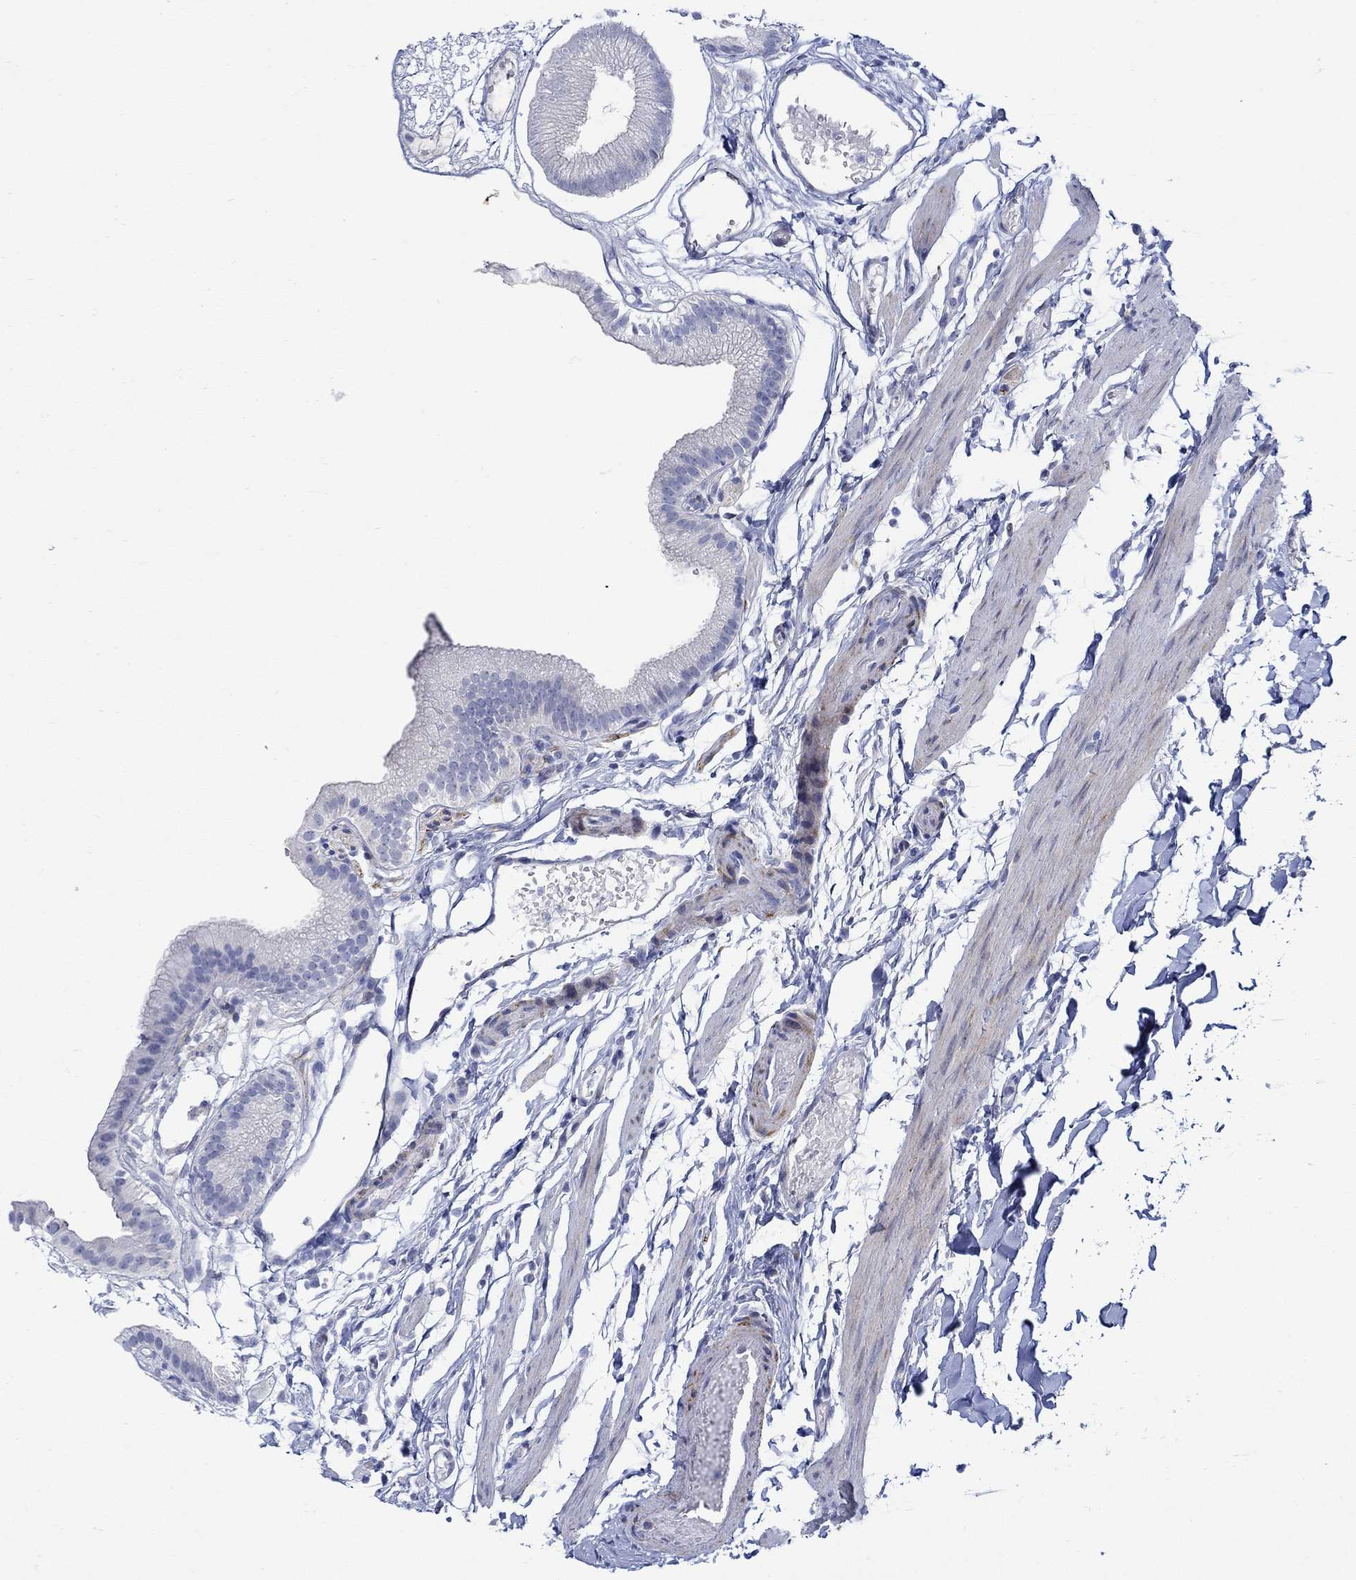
{"staining": {"intensity": "negative", "quantity": "none", "location": "none"}, "tissue": "gallbladder", "cell_type": "Glandular cells", "image_type": "normal", "snomed": [{"axis": "morphology", "description": "Normal tissue, NOS"}, {"axis": "topography", "description": "Gallbladder"}], "caption": "High power microscopy histopathology image of an IHC histopathology image of unremarkable gallbladder, revealing no significant expression in glandular cells.", "gene": "KSR2", "patient": {"sex": "female", "age": 45}}